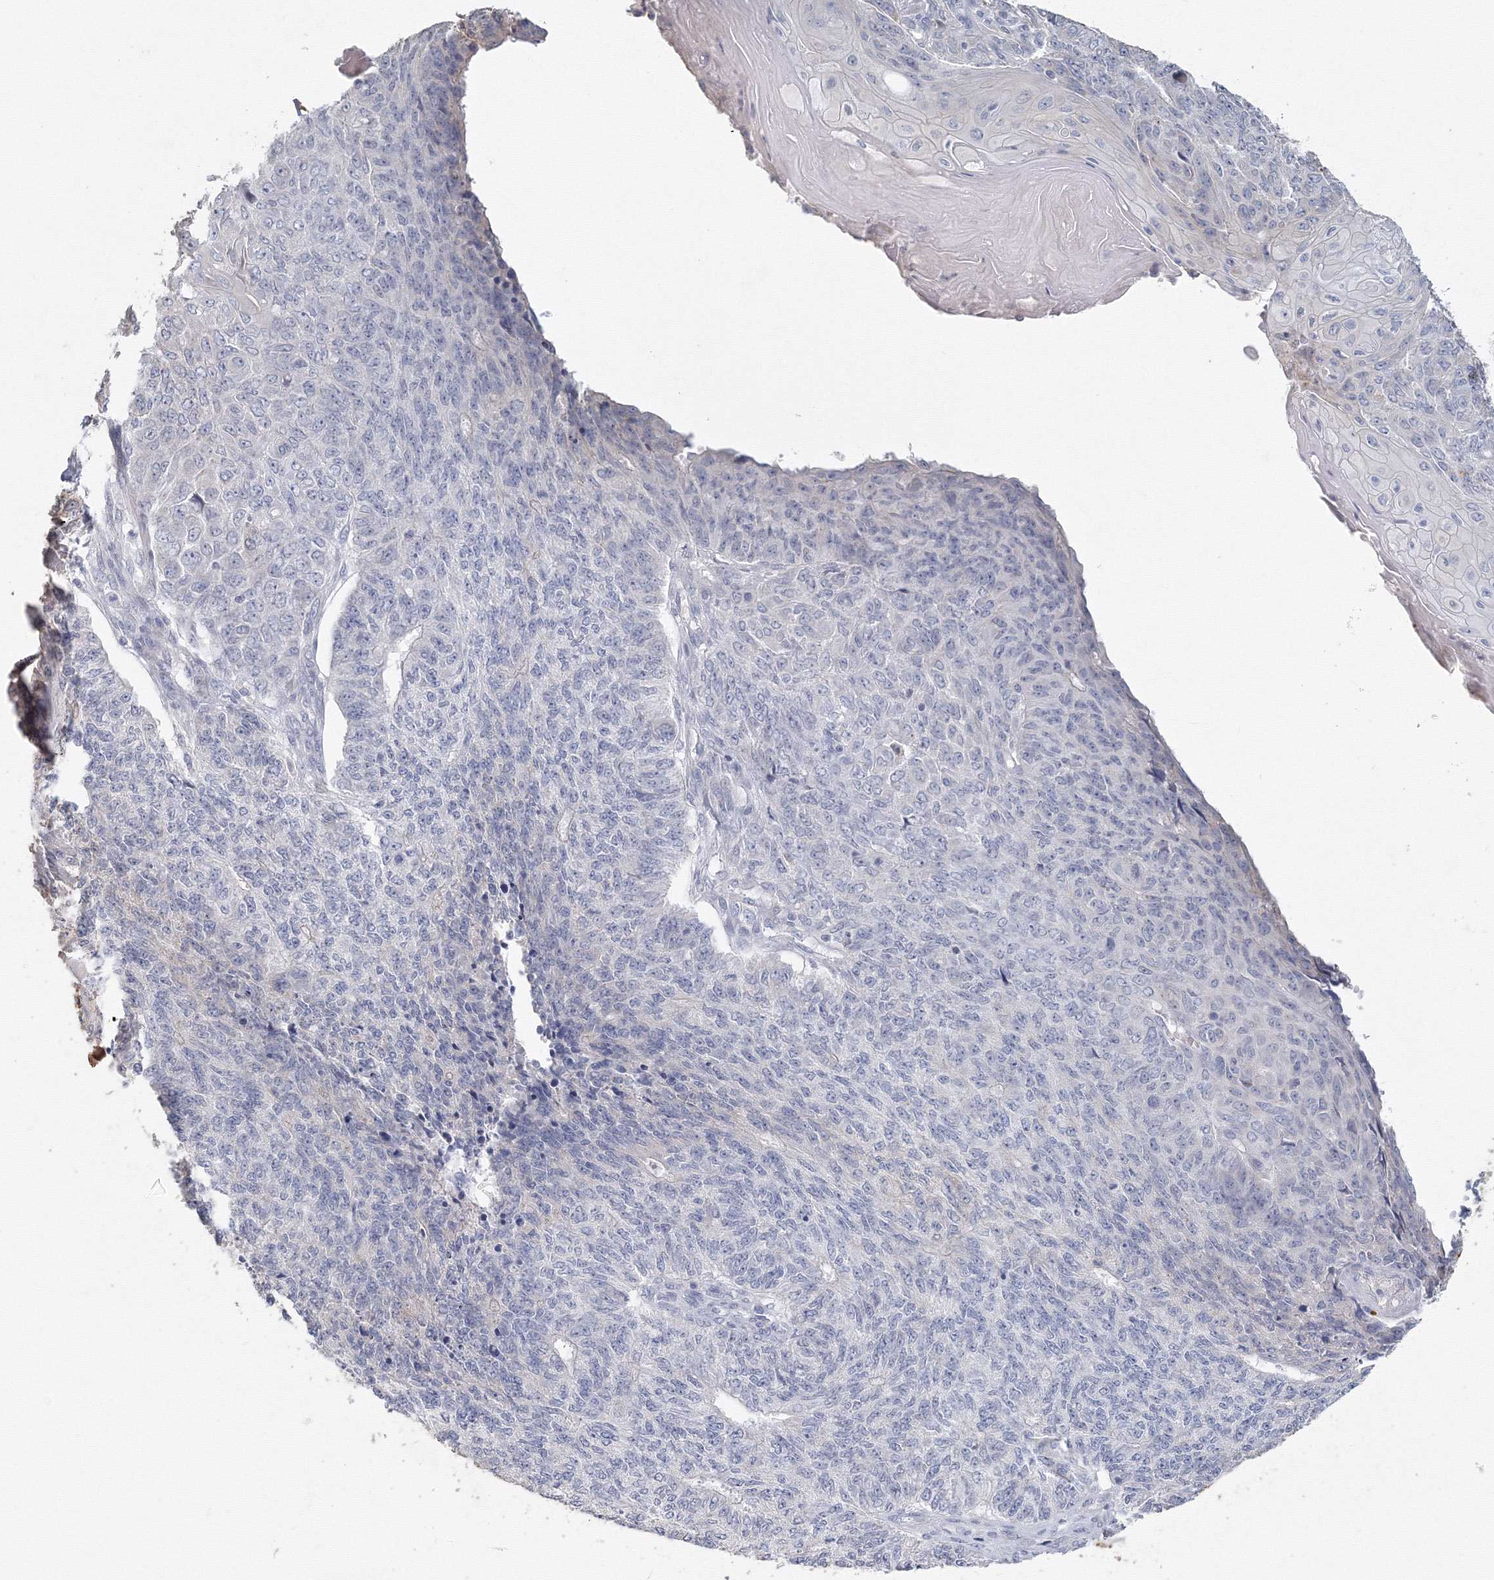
{"staining": {"intensity": "negative", "quantity": "none", "location": "none"}, "tissue": "endometrial cancer", "cell_type": "Tumor cells", "image_type": "cancer", "snomed": [{"axis": "morphology", "description": "Adenocarcinoma, NOS"}, {"axis": "topography", "description": "Endometrium"}], "caption": "Endometrial cancer stained for a protein using immunohistochemistry demonstrates no positivity tumor cells.", "gene": "TACC2", "patient": {"sex": "female", "age": 32}}